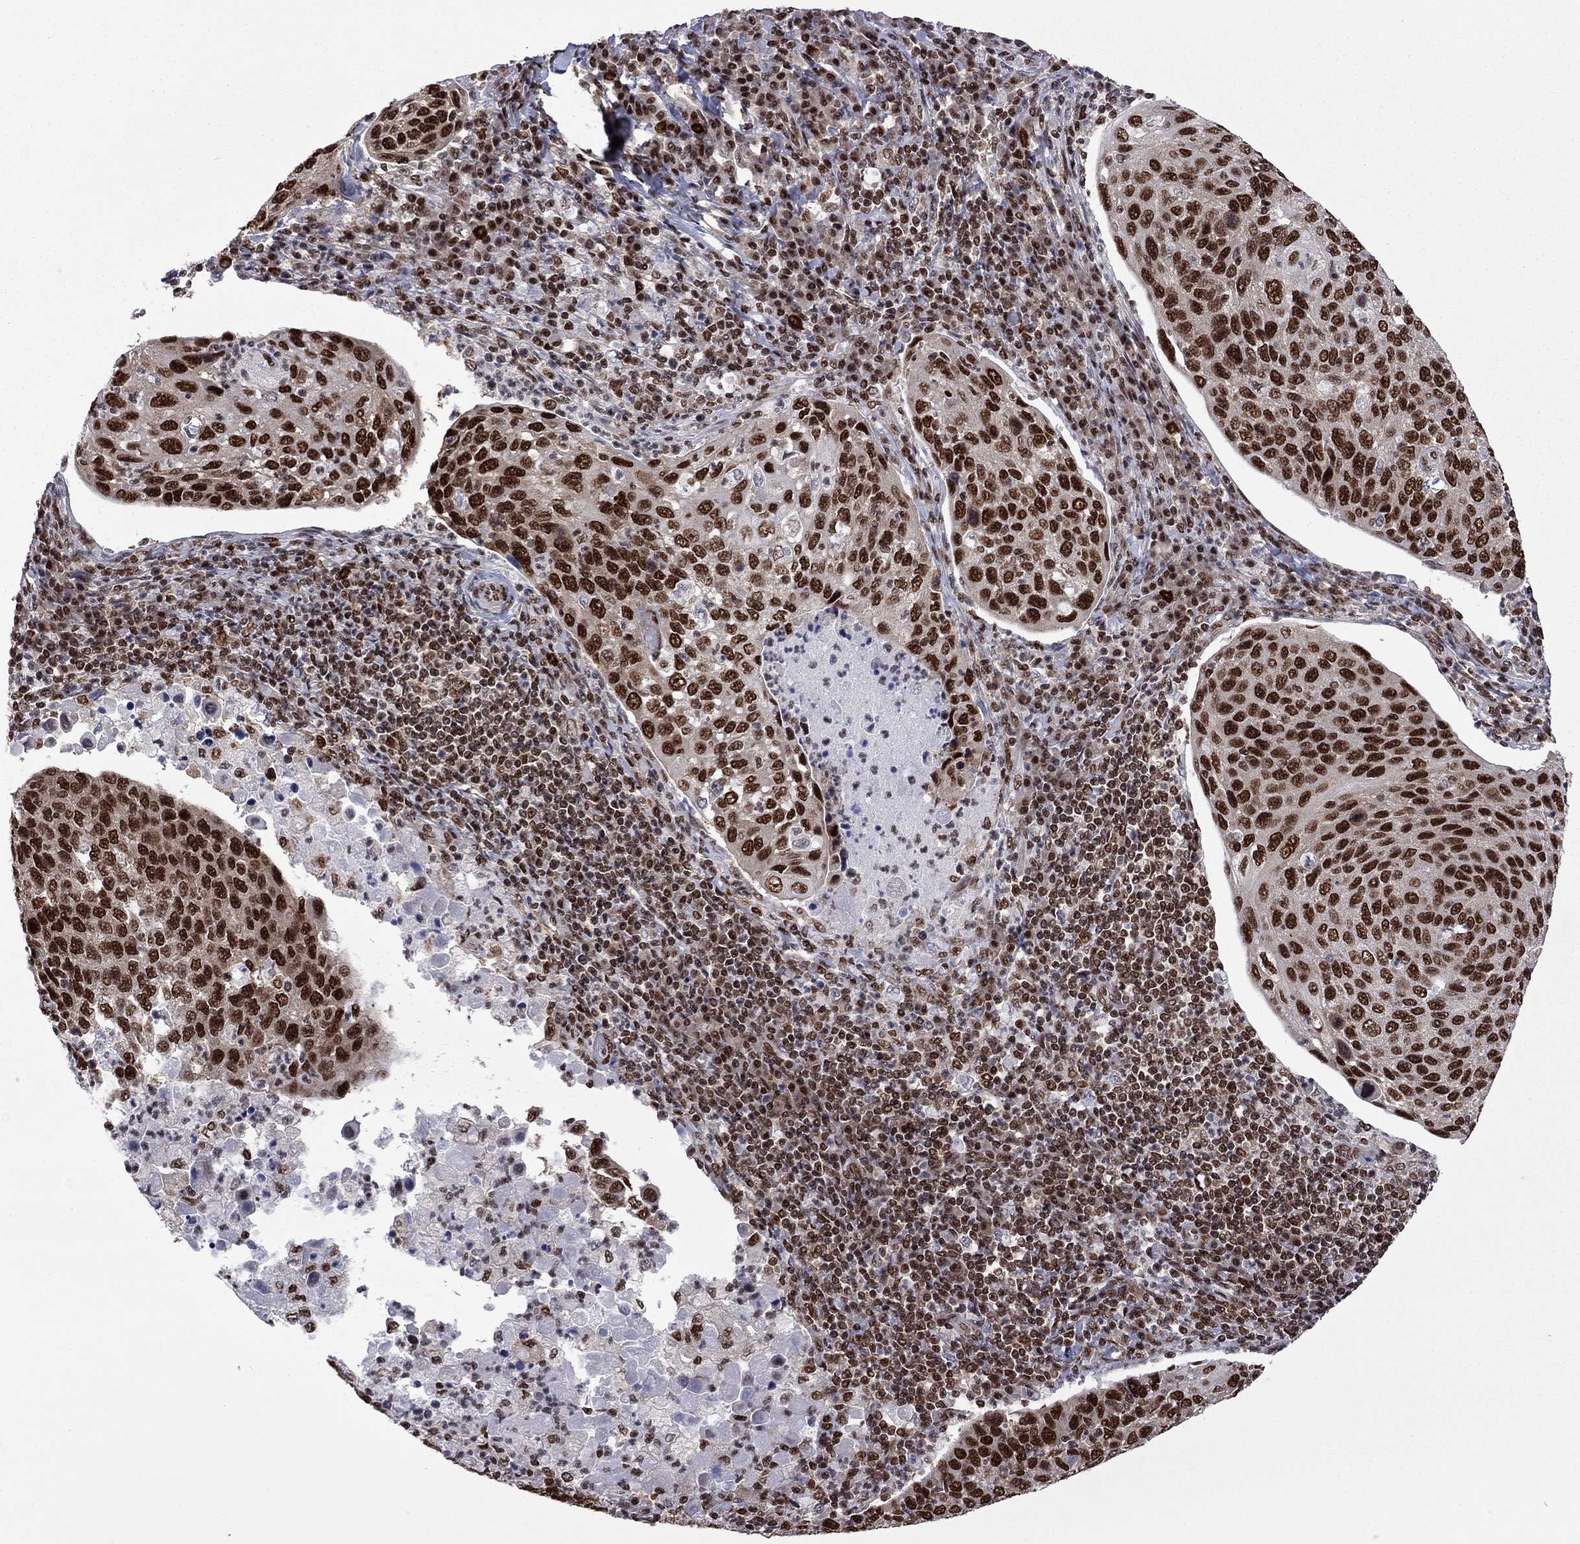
{"staining": {"intensity": "strong", "quantity": ">75%", "location": "nuclear"}, "tissue": "cervical cancer", "cell_type": "Tumor cells", "image_type": "cancer", "snomed": [{"axis": "morphology", "description": "Squamous cell carcinoma, NOS"}, {"axis": "topography", "description": "Cervix"}], "caption": "Protein expression analysis of cervical squamous cell carcinoma demonstrates strong nuclear staining in approximately >75% of tumor cells.", "gene": "MED25", "patient": {"sex": "female", "age": 54}}